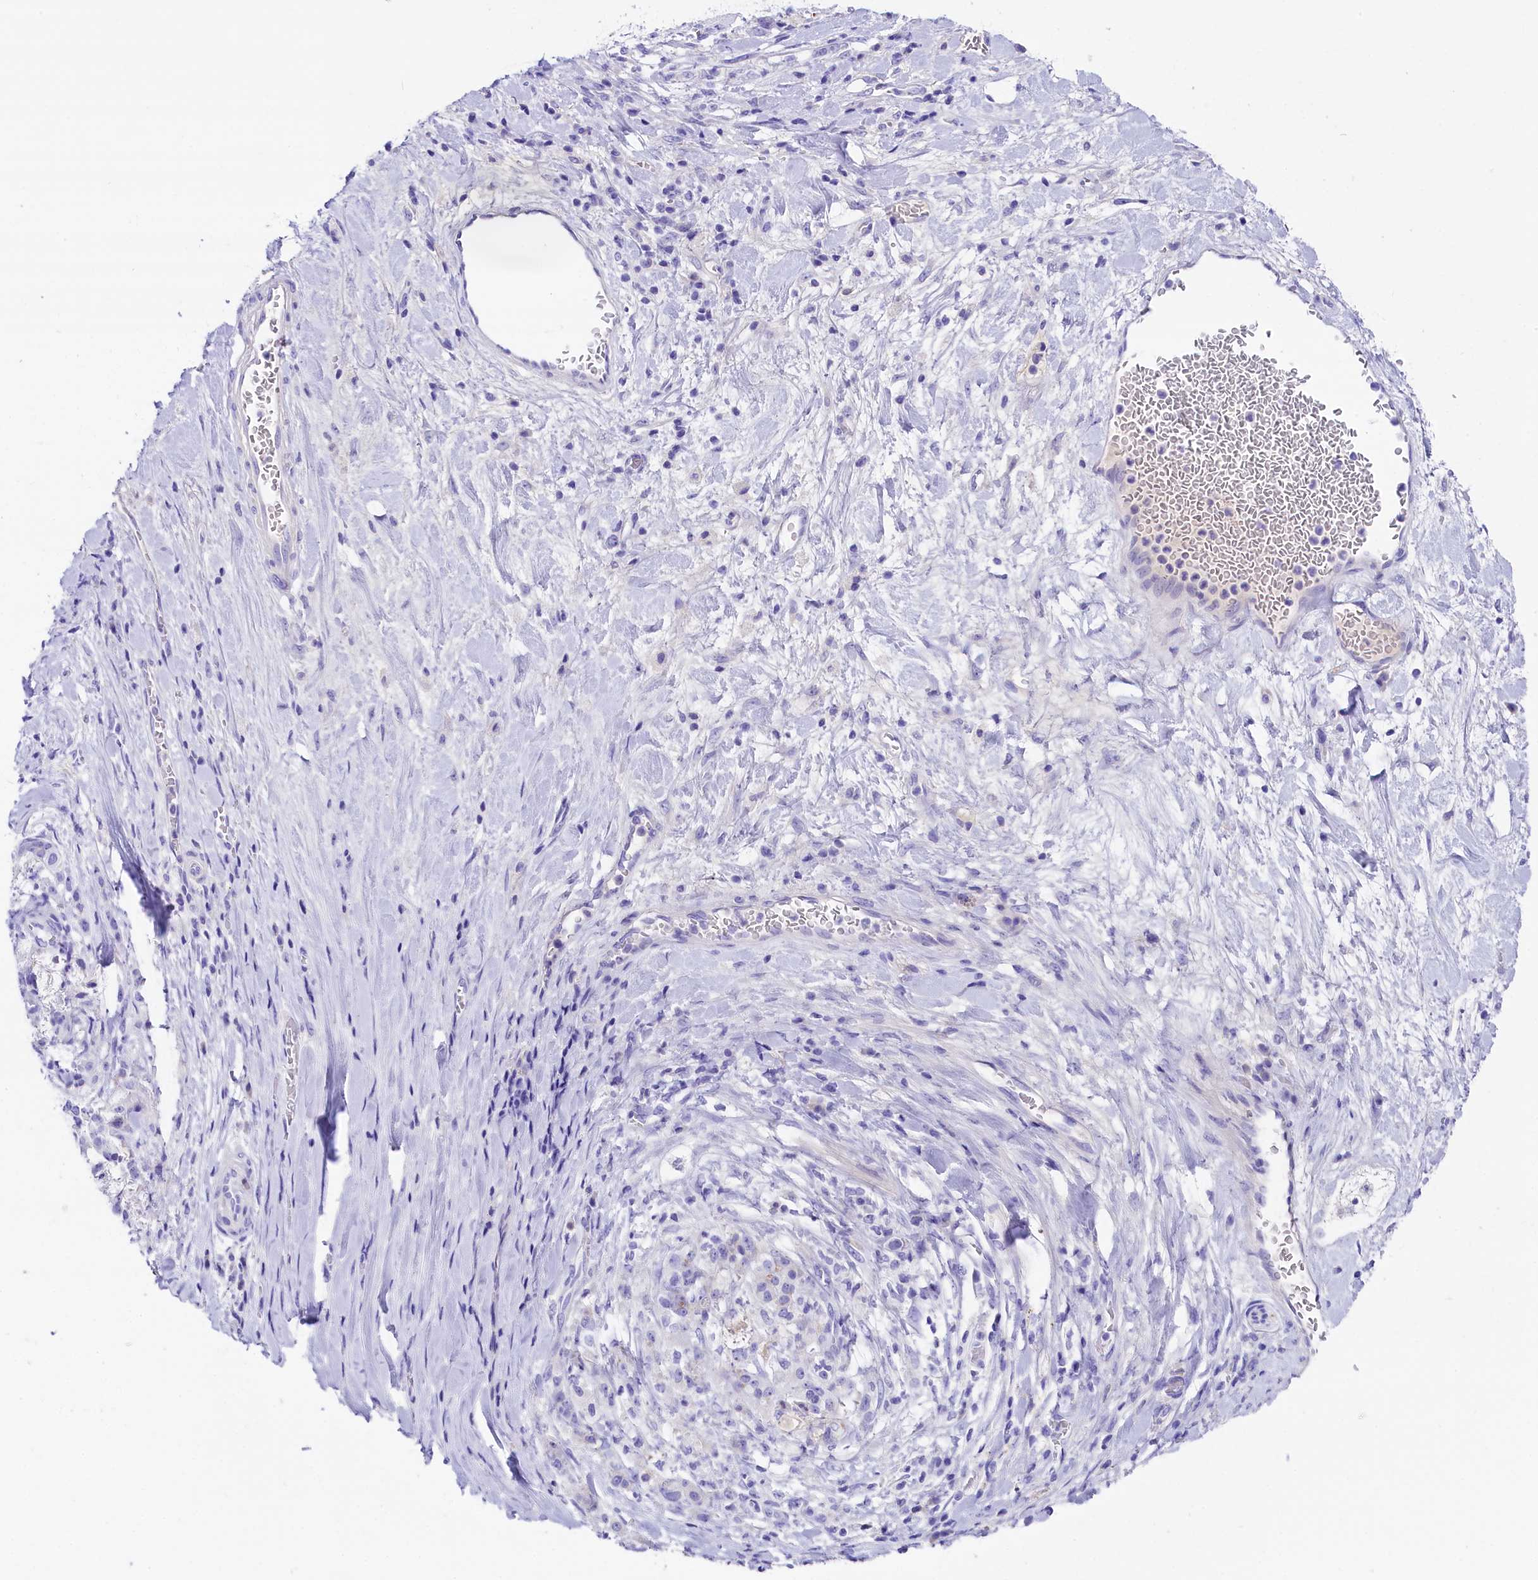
{"staining": {"intensity": "negative", "quantity": "none", "location": "none"}, "tissue": "stomach cancer", "cell_type": "Tumor cells", "image_type": "cancer", "snomed": [{"axis": "morphology", "description": "Adenocarcinoma, NOS"}, {"axis": "topography", "description": "Stomach"}], "caption": "A high-resolution histopathology image shows IHC staining of stomach cancer, which shows no significant staining in tumor cells. (Stains: DAB (3,3'-diaminobenzidine) immunohistochemistry (IHC) with hematoxylin counter stain, Microscopy: brightfield microscopy at high magnification).", "gene": "SKIDA1", "patient": {"sex": "male", "age": 48}}